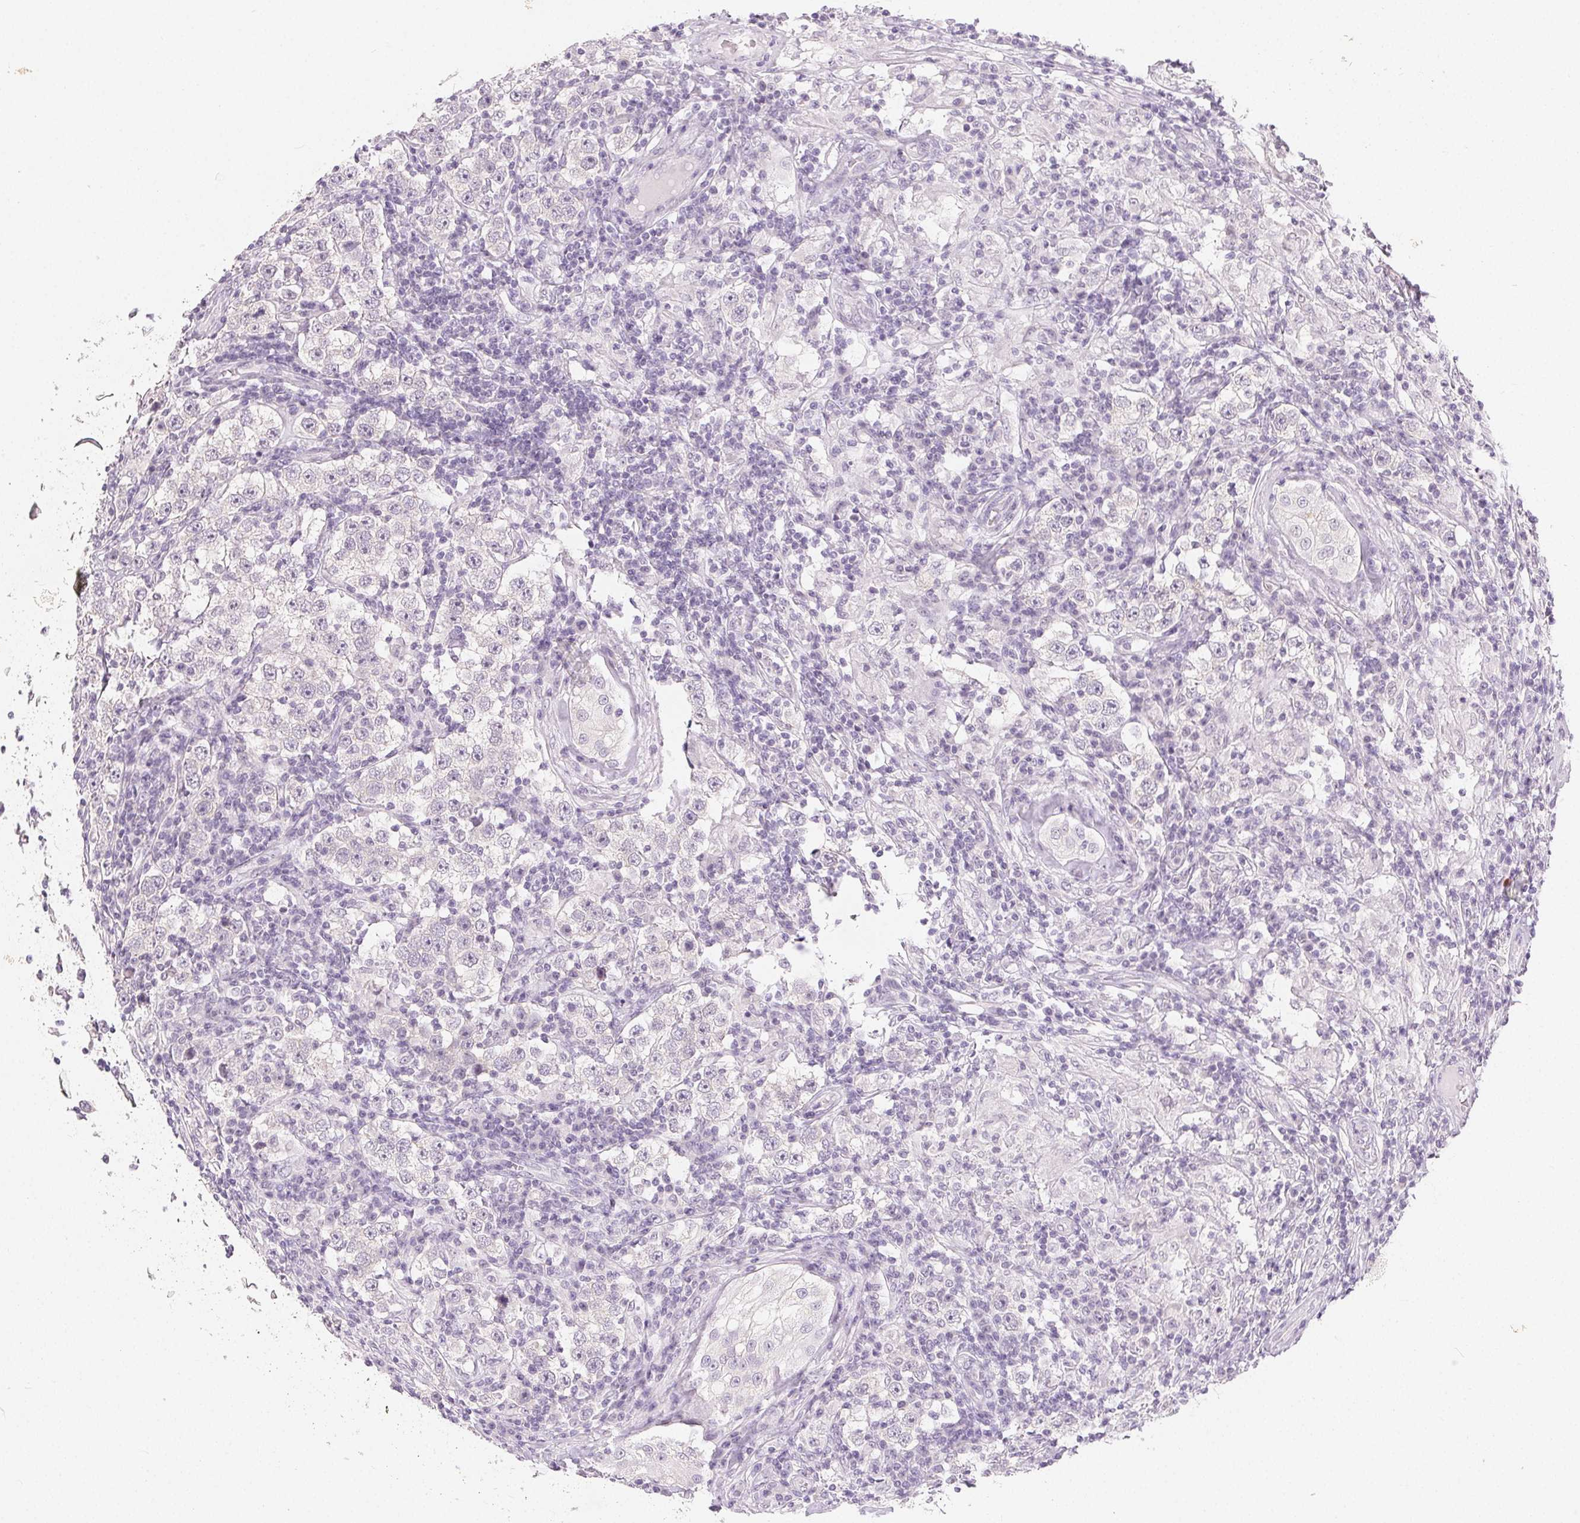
{"staining": {"intensity": "negative", "quantity": "none", "location": "none"}, "tissue": "urothelial cancer", "cell_type": "Tumor cells", "image_type": "cancer", "snomed": [{"axis": "morphology", "description": "Normal tissue, NOS"}, {"axis": "morphology", "description": "Urothelial carcinoma, High grade"}, {"axis": "morphology", "description": "Seminoma, NOS"}, {"axis": "morphology", "description": "Carcinoma, Embryonal, NOS"}, {"axis": "topography", "description": "Urinary bladder"}, {"axis": "topography", "description": "Testis"}], "caption": "This is a histopathology image of immunohistochemistry staining of urothelial carcinoma (high-grade), which shows no positivity in tumor cells.", "gene": "SFTPD", "patient": {"sex": "male", "age": 41}}